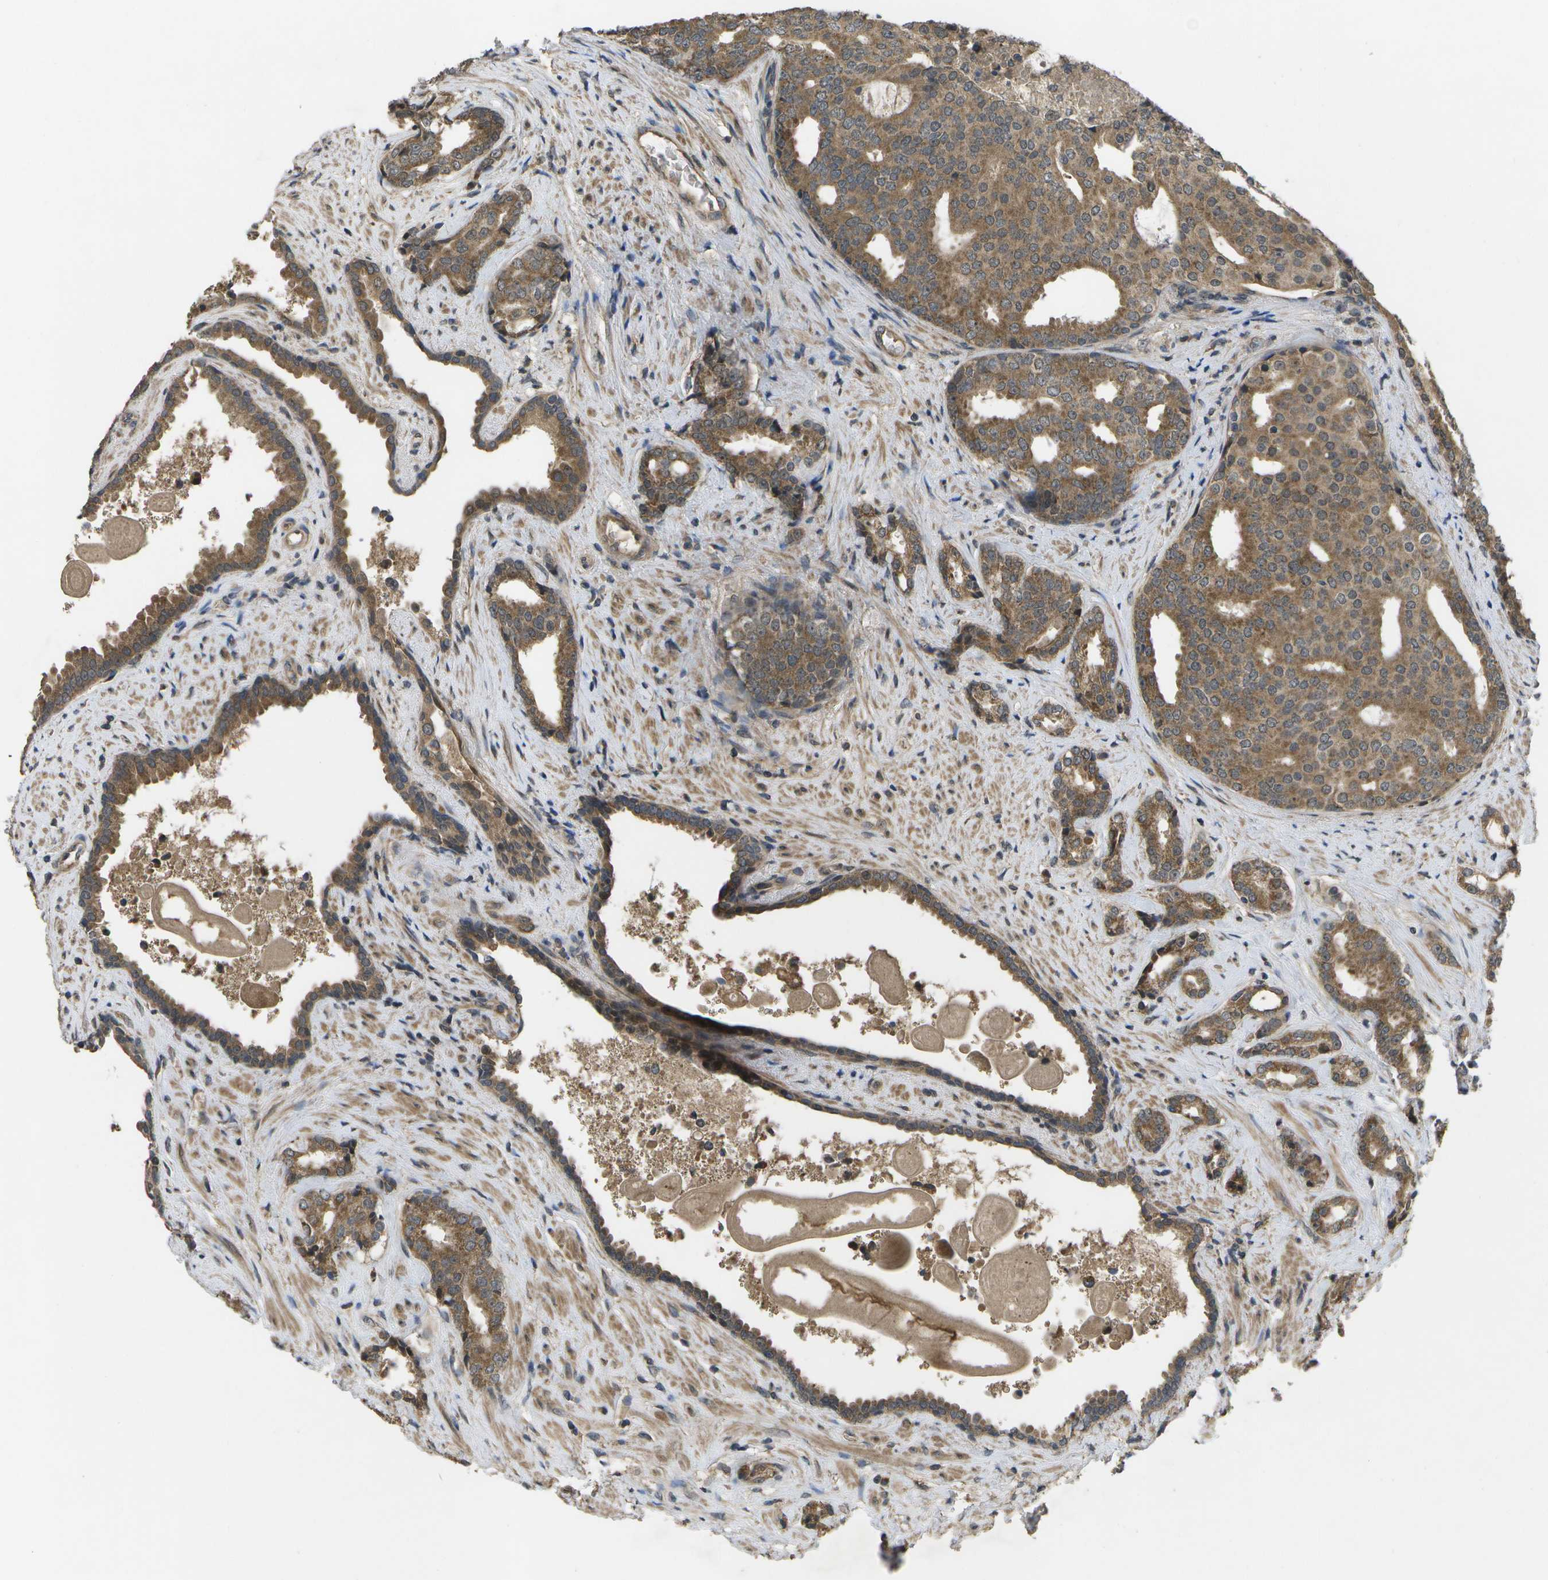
{"staining": {"intensity": "moderate", "quantity": ">75%", "location": "cytoplasmic/membranous"}, "tissue": "prostate cancer", "cell_type": "Tumor cells", "image_type": "cancer", "snomed": [{"axis": "morphology", "description": "Adenocarcinoma, High grade"}, {"axis": "topography", "description": "Prostate"}], "caption": "IHC micrograph of neoplastic tissue: prostate cancer stained using IHC exhibits medium levels of moderate protein expression localized specifically in the cytoplasmic/membranous of tumor cells, appearing as a cytoplasmic/membranous brown color.", "gene": "ALAS1", "patient": {"sex": "male", "age": 71}}